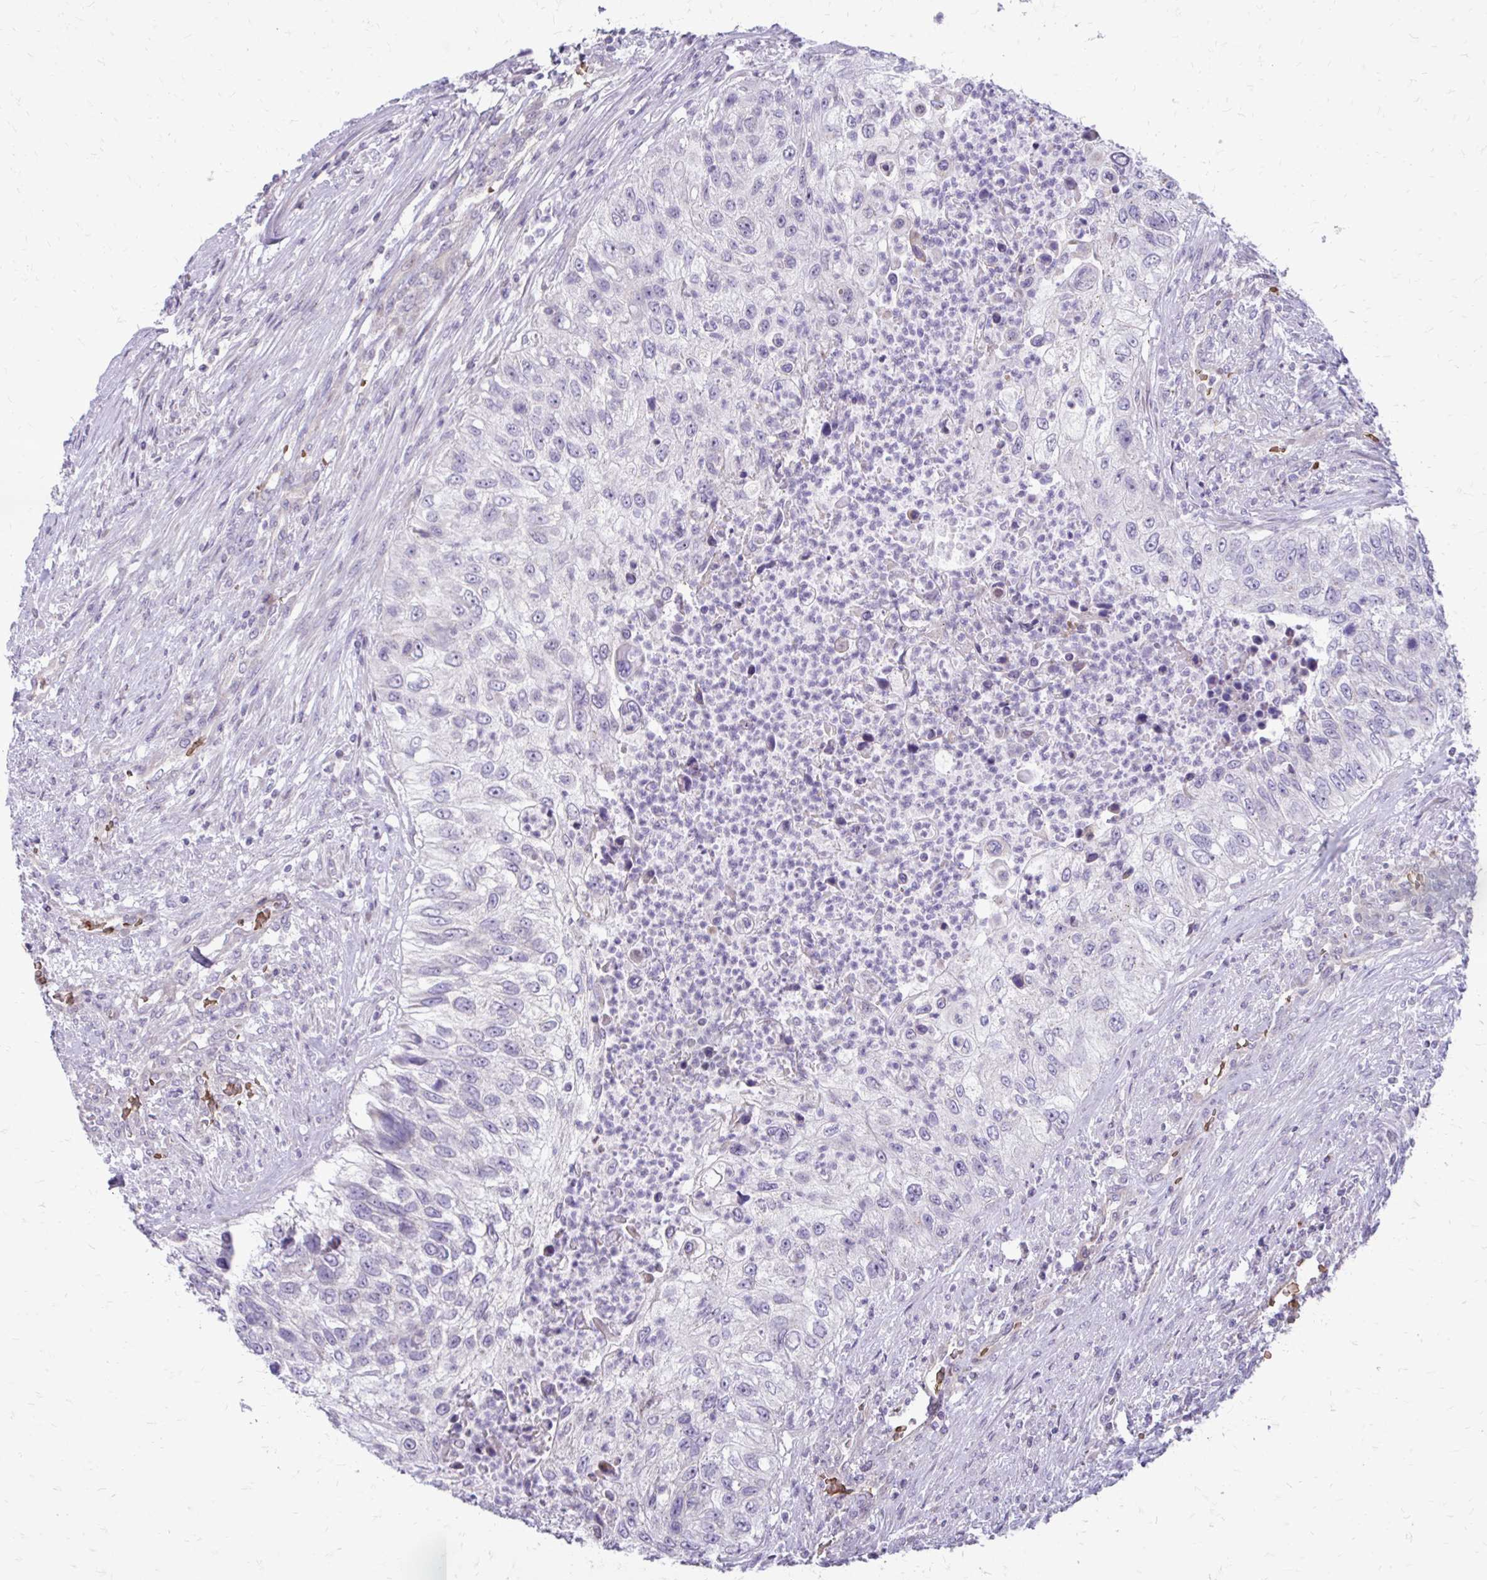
{"staining": {"intensity": "negative", "quantity": "none", "location": "none"}, "tissue": "urothelial cancer", "cell_type": "Tumor cells", "image_type": "cancer", "snomed": [{"axis": "morphology", "description": "Urothelial carcinoma, High grade"}, {"axis": "topography", "description": "Urinary bladder"}], "caption": "Urothelial cancer stained for a protein using immunohistochemistry displays no expression tumor cells.", "gene": "FUNDC2", "patient": {"sex": "female", "age": 60}}